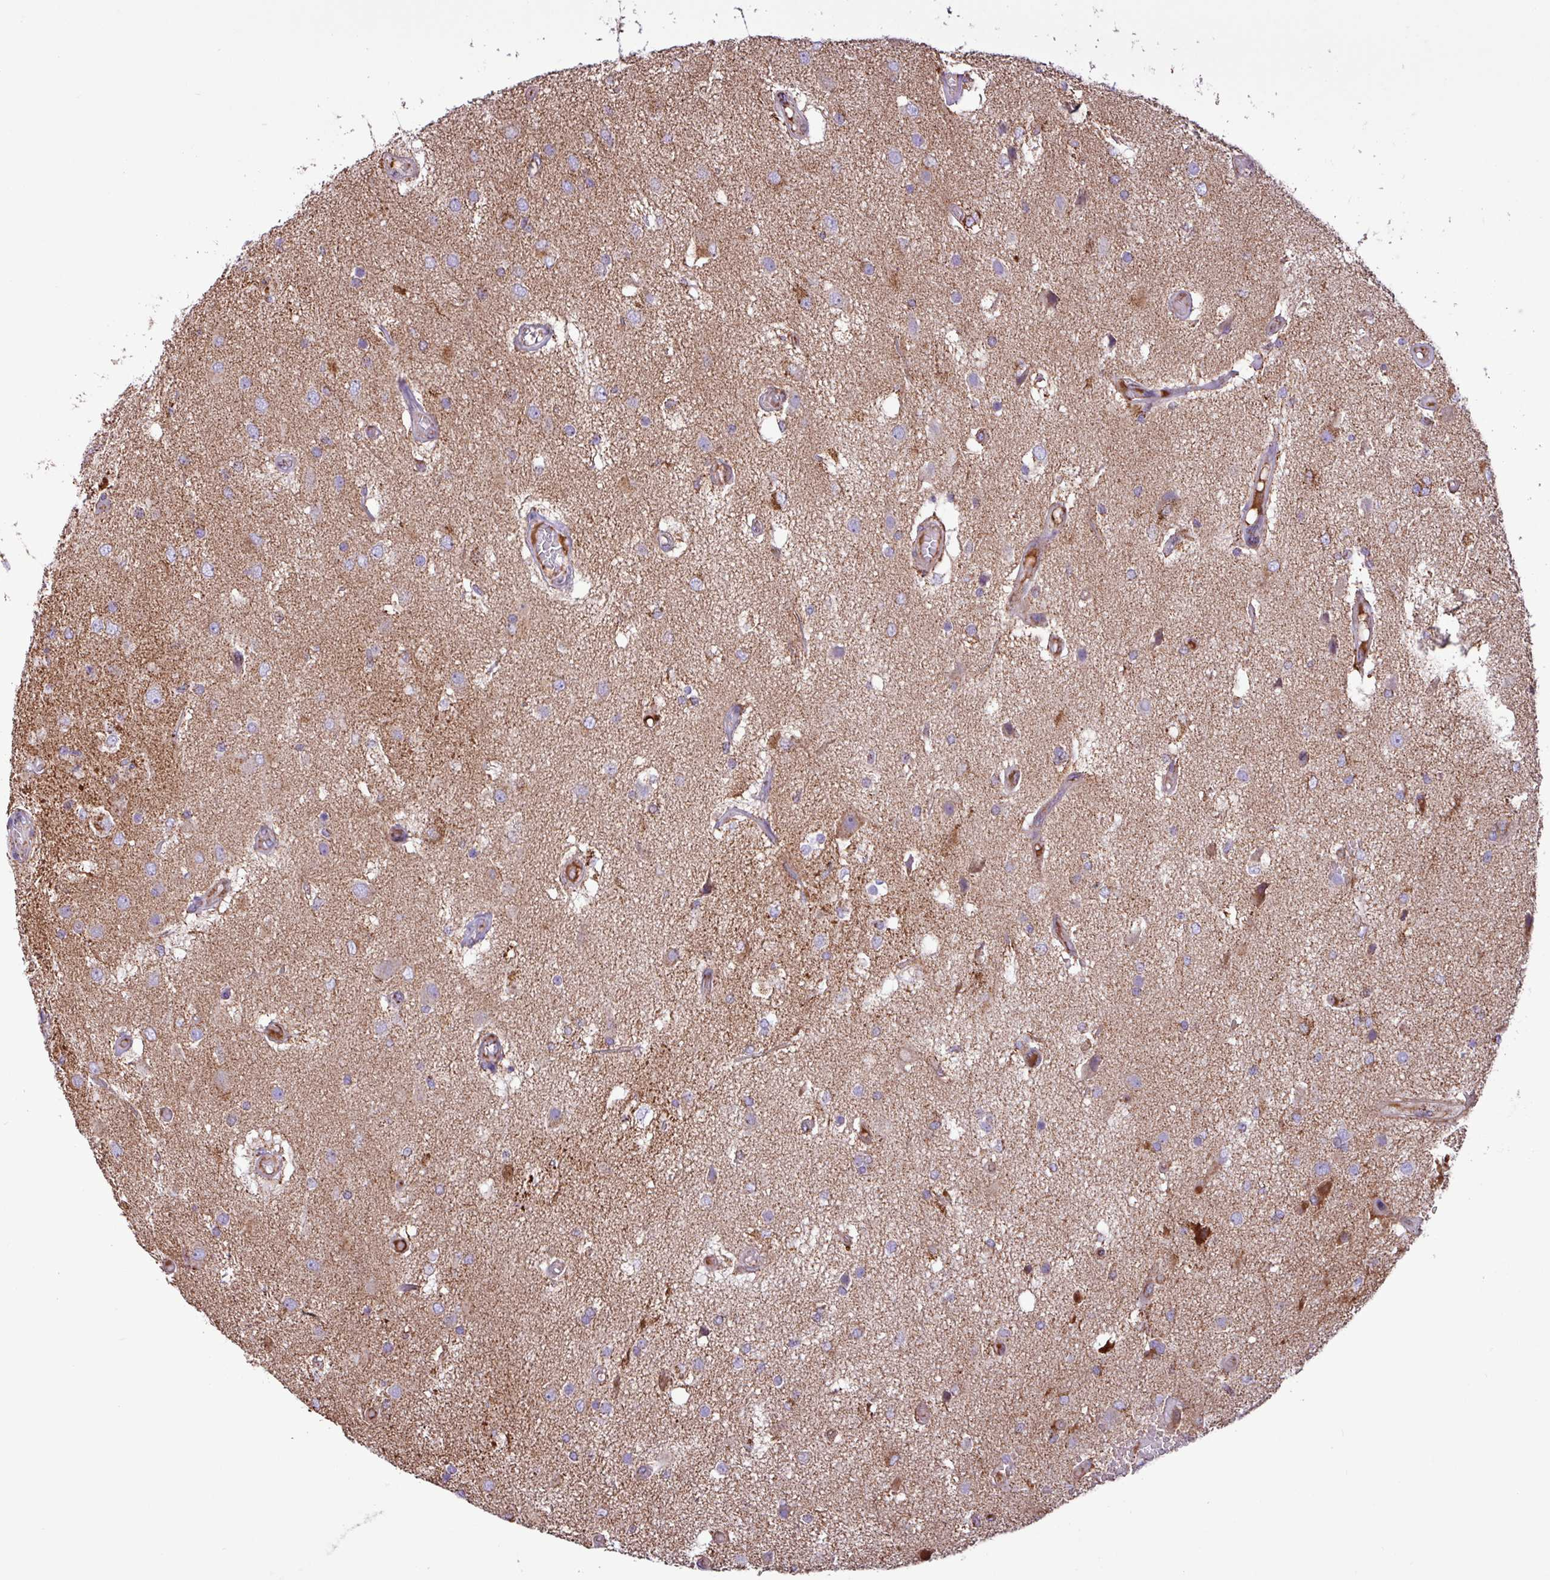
{"staining": {"intensity": "moderate", "quantity": "25%-75%", "location": "cytoplasmic/membranous"}, "tissue": "glioma", "cell_type": "Tumor cells", "image_type": "cancer", "snomed": [{"axis": "morphology", "description": "Glioma, malignant, High grade"}, {"axis": "morphology", "description": "Glioblastoma, NOS"}, {"axis": "topography", "description": "Brain"}], "caption": "Protein analysis of glioma tissue exhibits moderate cytoplasmic/membranous staining in about 25%-75% of tumor cells. (DAB (3,3'-diaminobenzidine) IHC with brightfield microscopy, high magnification).", "gene": "RTL3", "patient": {"sex": "male", "age": 60}}